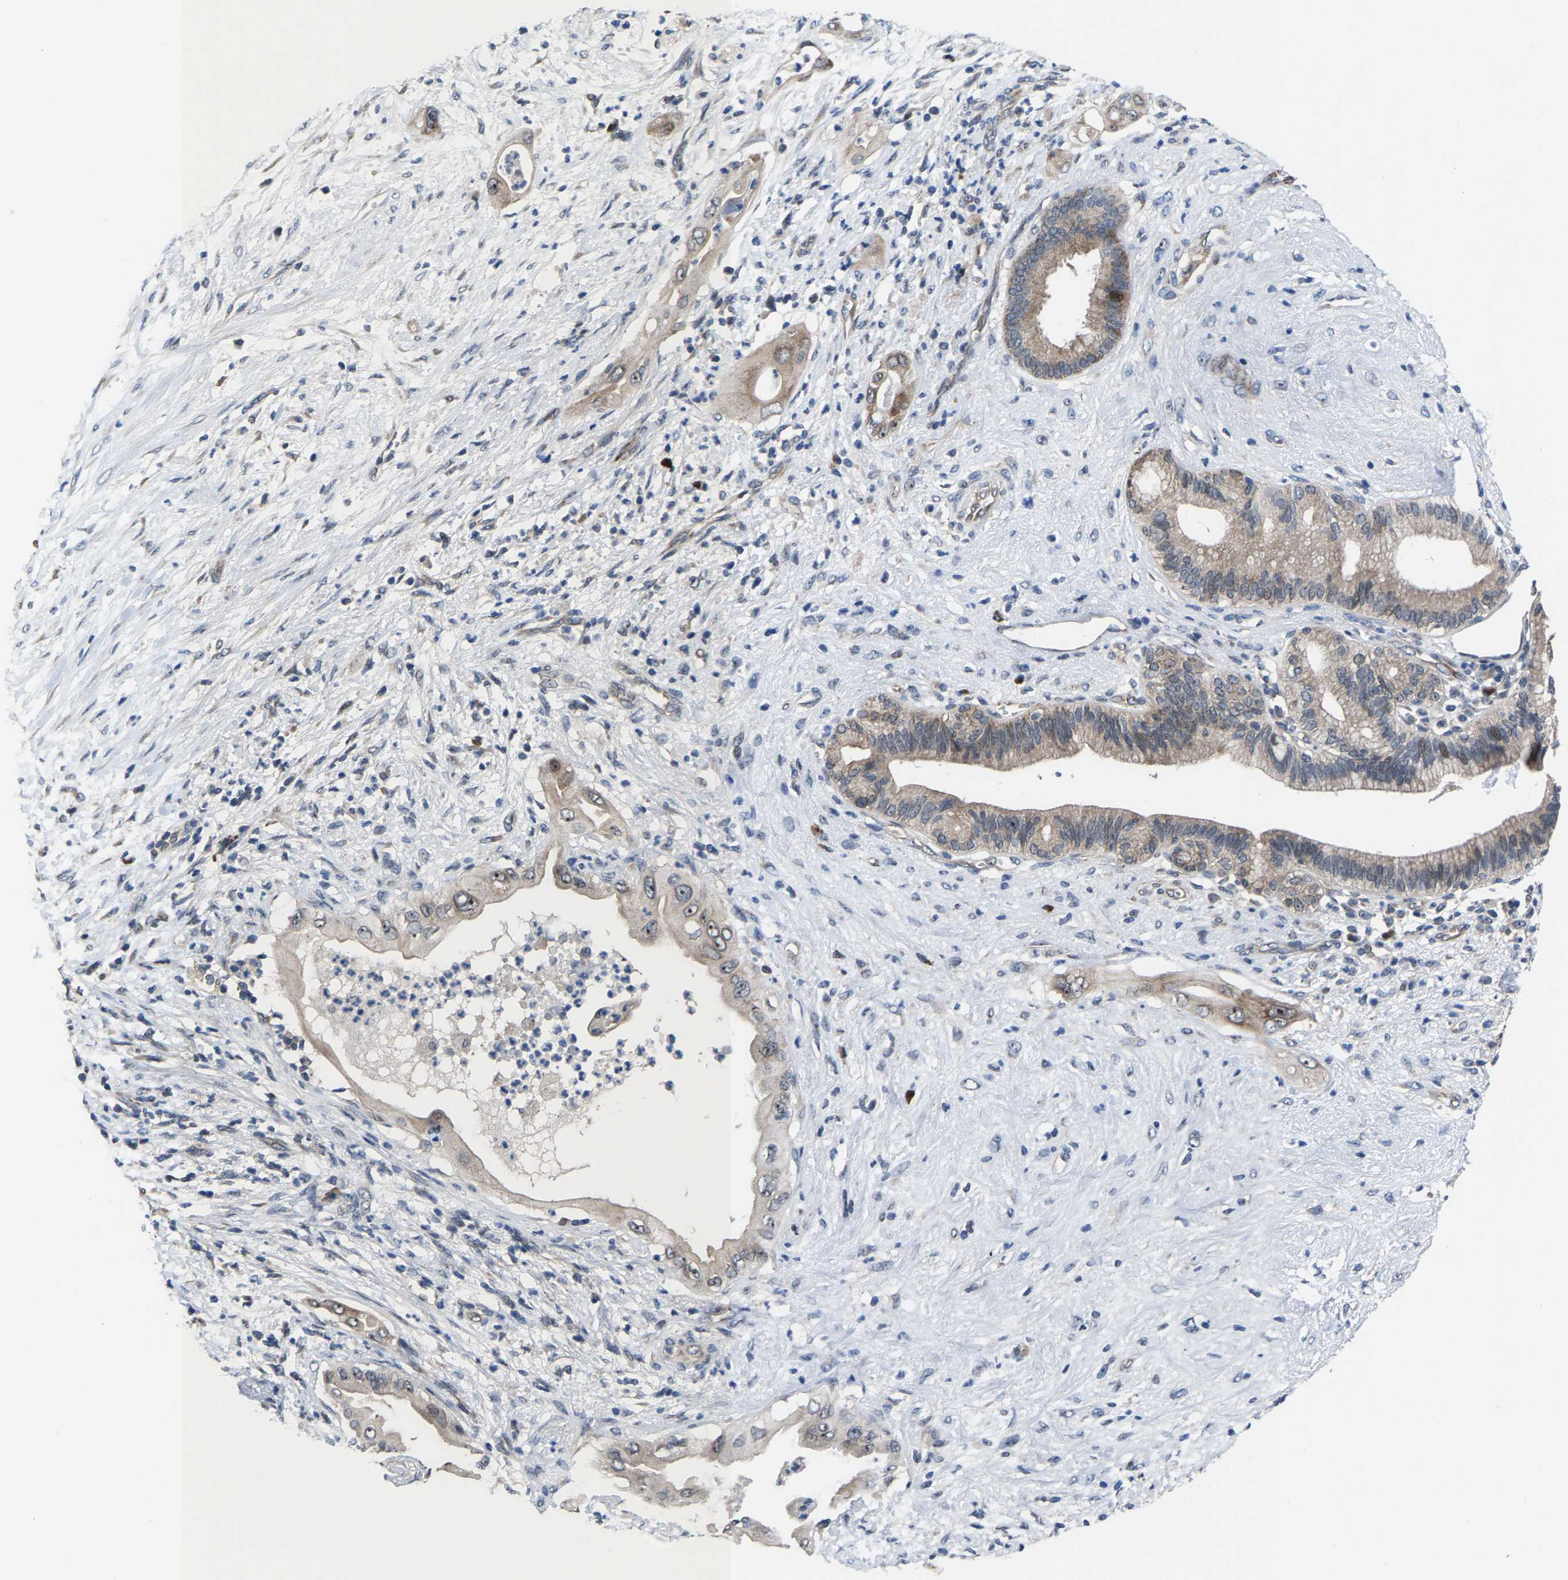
{"staining": {"intensity": "moderate", "quantity": "25%-75%", "location": "cytoplasmic/membranous"}, "tissue": "pancreatic cancer", "cell_type": "Tumor cells", "image_type": "cancer", "snomed": [{"axis": "morphology", "description": "Adenocarcinoma, NOS"}, {"axis": "topography", "description": "Pancreas"}], "caption": "IHC (DAB) staining of pancreatic cancer displays moderate cytoplasmic/membranous protein expression in about 25%-75% of tumor cells. (brown staining indicates protein expression, while blue staining denotes nuclei).", "gene": "HAUS6", "patient": {"sex": "male", "age": 59}}